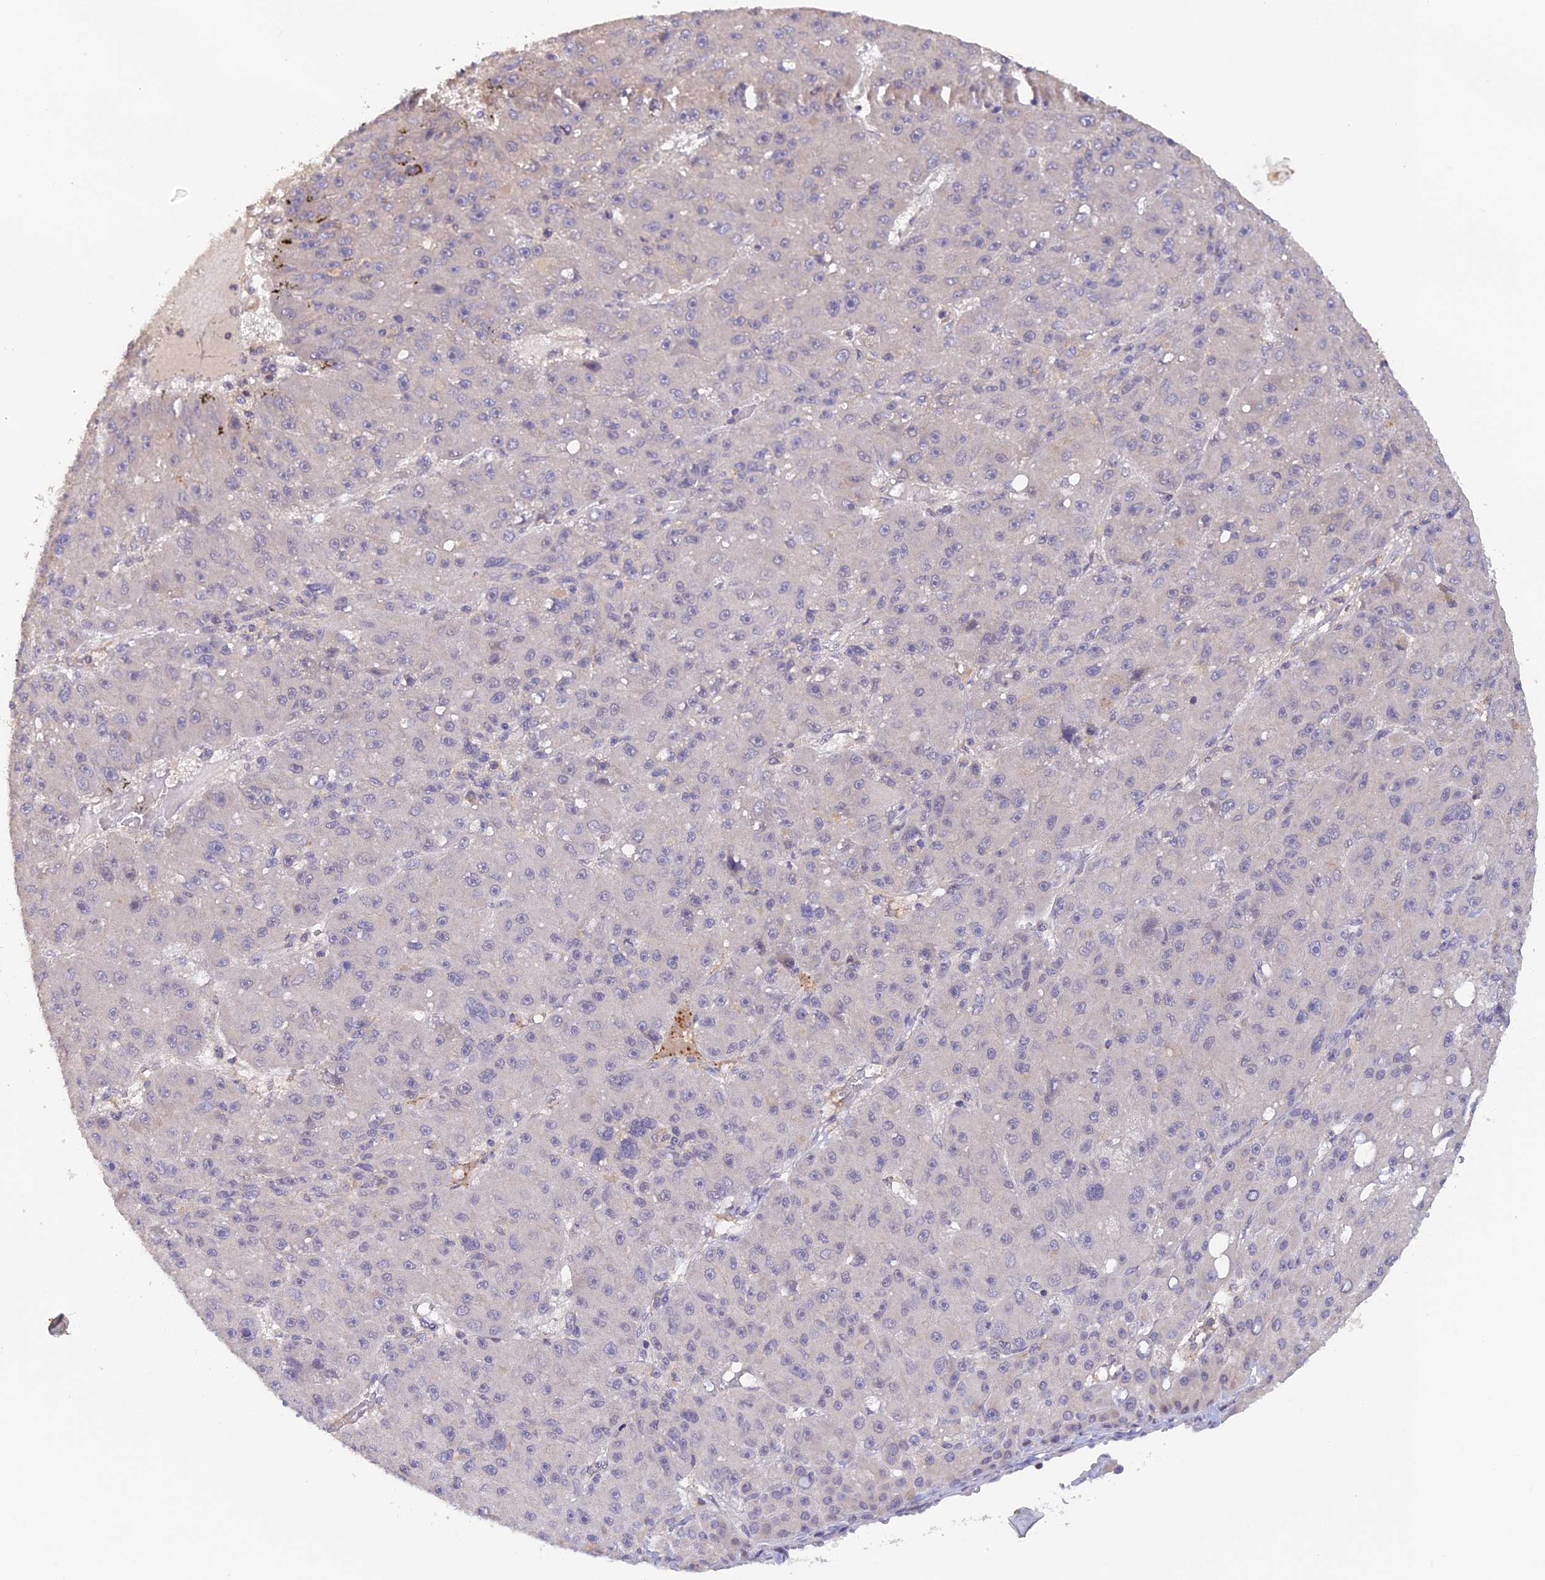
{"staining": {"intensity": "negative", "quantity": "none", "location": "none"}, "tissue": "liver cancer", "cell_type": "Tumor cells", "image_type": "cancer", "snomed": [{"axis": "morphology", "description": "Carcinoma, Hepatocellular, NOS"}, {"axis": "topography", "description": "Liver"}], "caption": "Liver cancer was stained to show a protein in brown. There is no significant expression in tumor cells.", "gene": "ZNF436", "patient": {"sex": "male", "age": 67}}